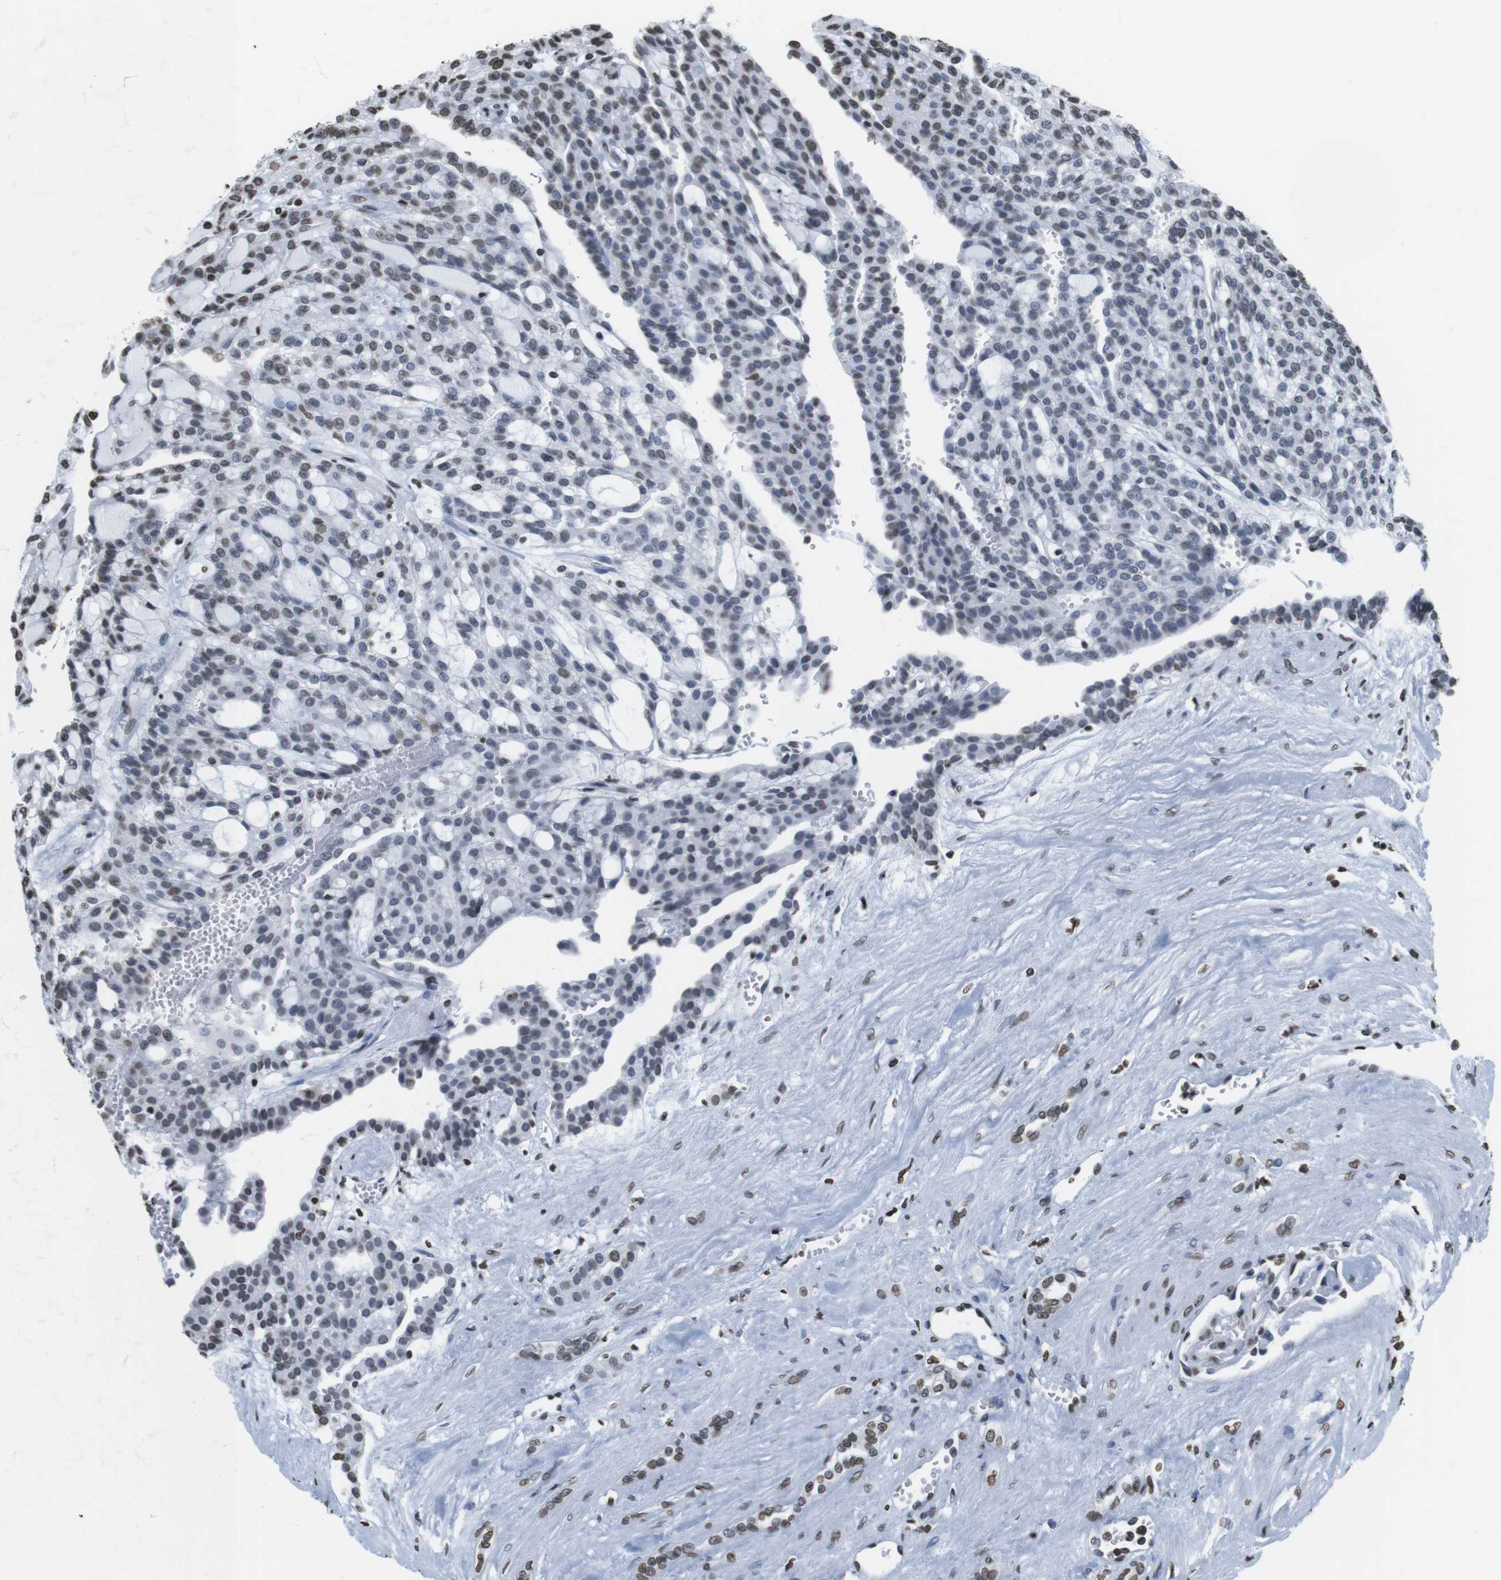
{"staining": {"intensity": "weak", "quantity": "25%-75%", "location": "nuclear"}, "tissue": "renal cancer", "cell_type": "Tumor cells", "image_type": "cancer", "snomed": [{"axis": "morphology", "description": "Adenocarcinoma, NOS"}, {"axis": "topography", "description": "Kidney"}], "caption": "Human renal adenocarcinoma stained for a protein (brown) reveals weak nuclear positive staining in approximately 25%-75% of tumor cells.", "gene": "BSX", "patient": {"sex": "male", "age": 63}}